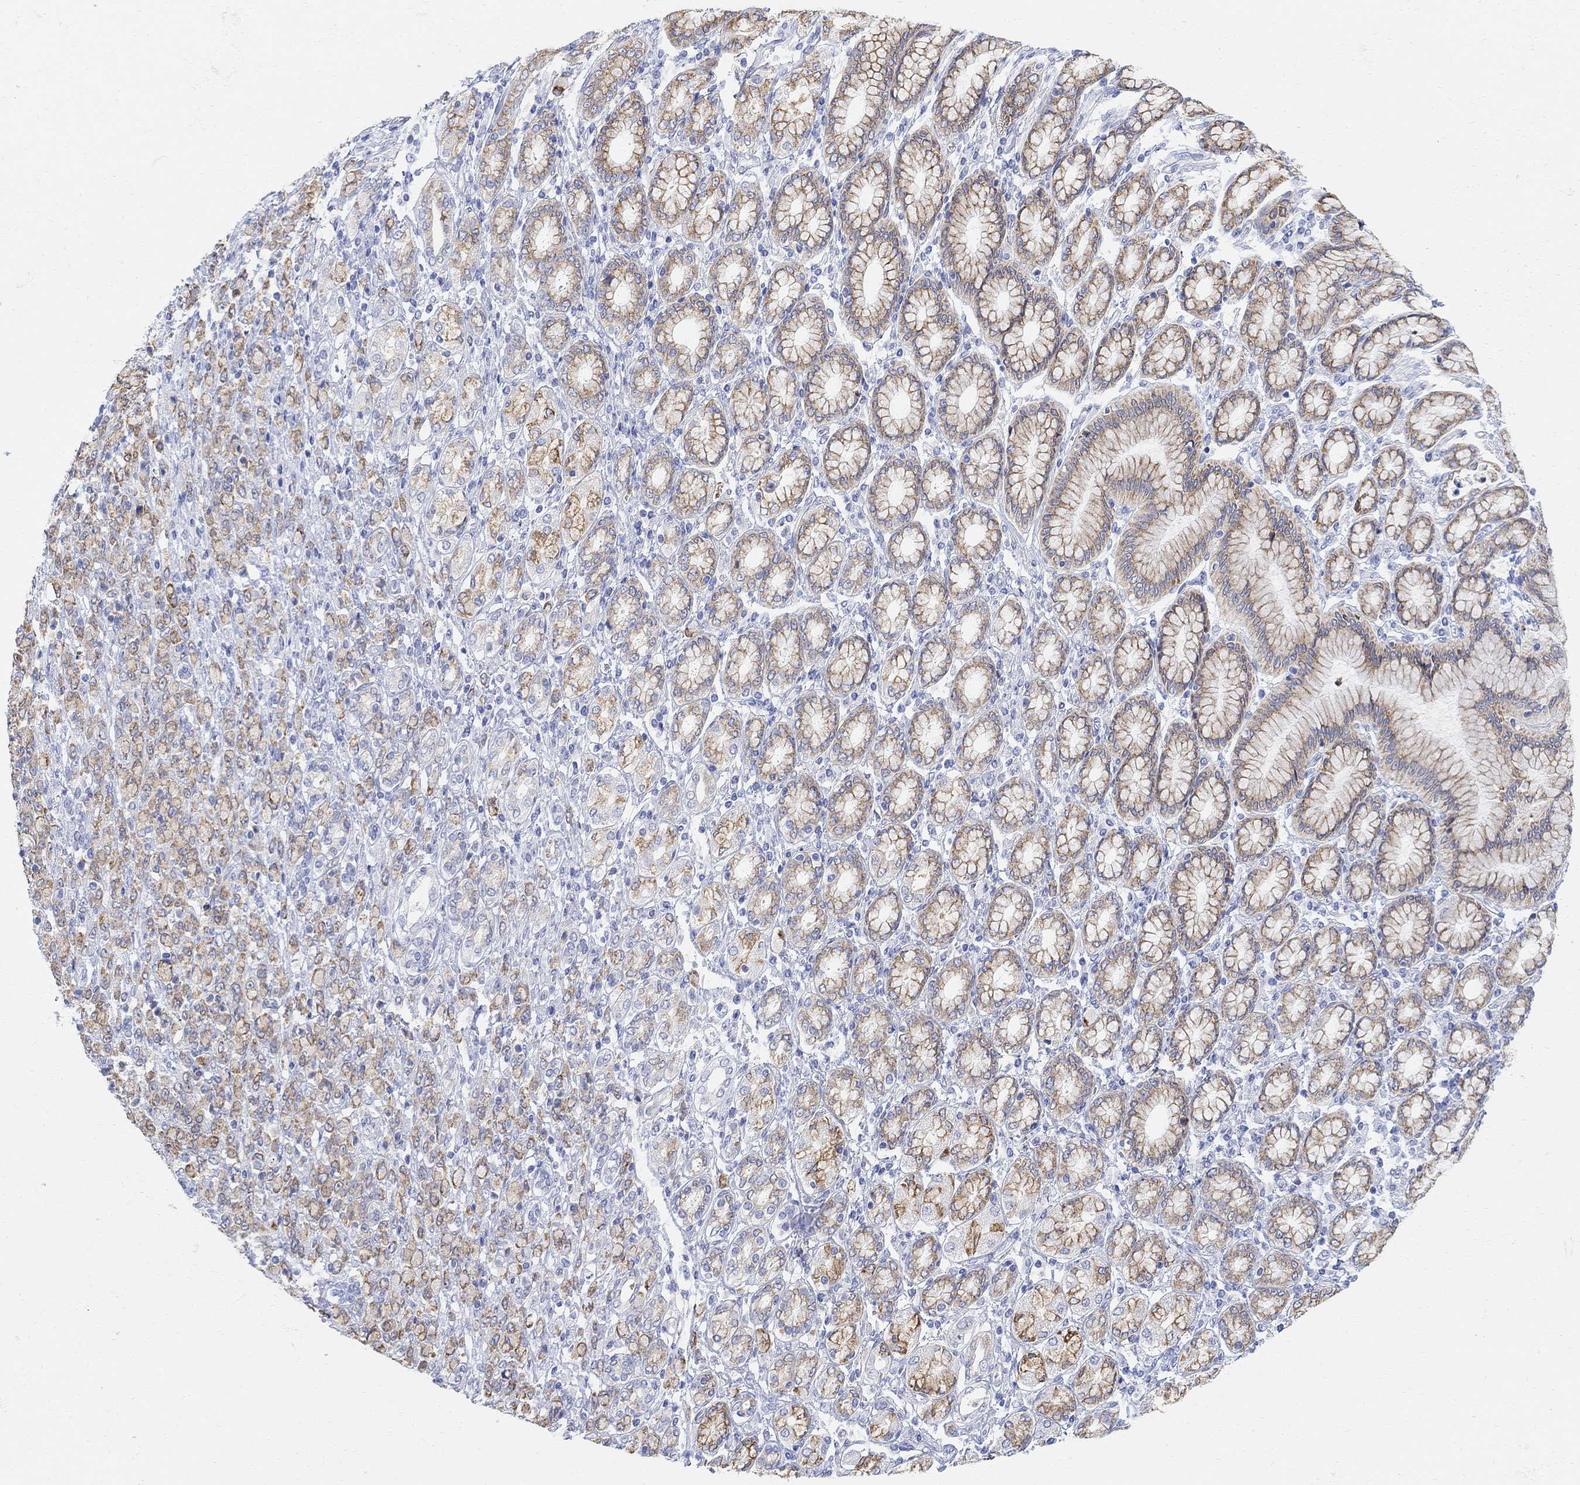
{"staining": {"intensity": "moderate", "quantity": ">75%", "location": "cytoplasmic/membranous"}, "tissue": "stomach cancer", "cell_type": "Tumor cells", "image_type": "cancer", "snomed": [{"axis": "morphology", "description": "Normal tissue, NOS"}, {"axis": "morphology", "description": "Adenocarcinoma, NOS"}, {"axis": "topography", "description": "Stomach"}], "caption": "Adenocarcinoma (stomach) was stained to show a protein in brown. There is medium levels of moderate cytoplasmic/membranous staining in about >75% of tumor cells. The protein is shown in brown color, while the nuclei are stained blue.", "gene": "RETNLB", "patient": {"sex": "female", "age": 79}}